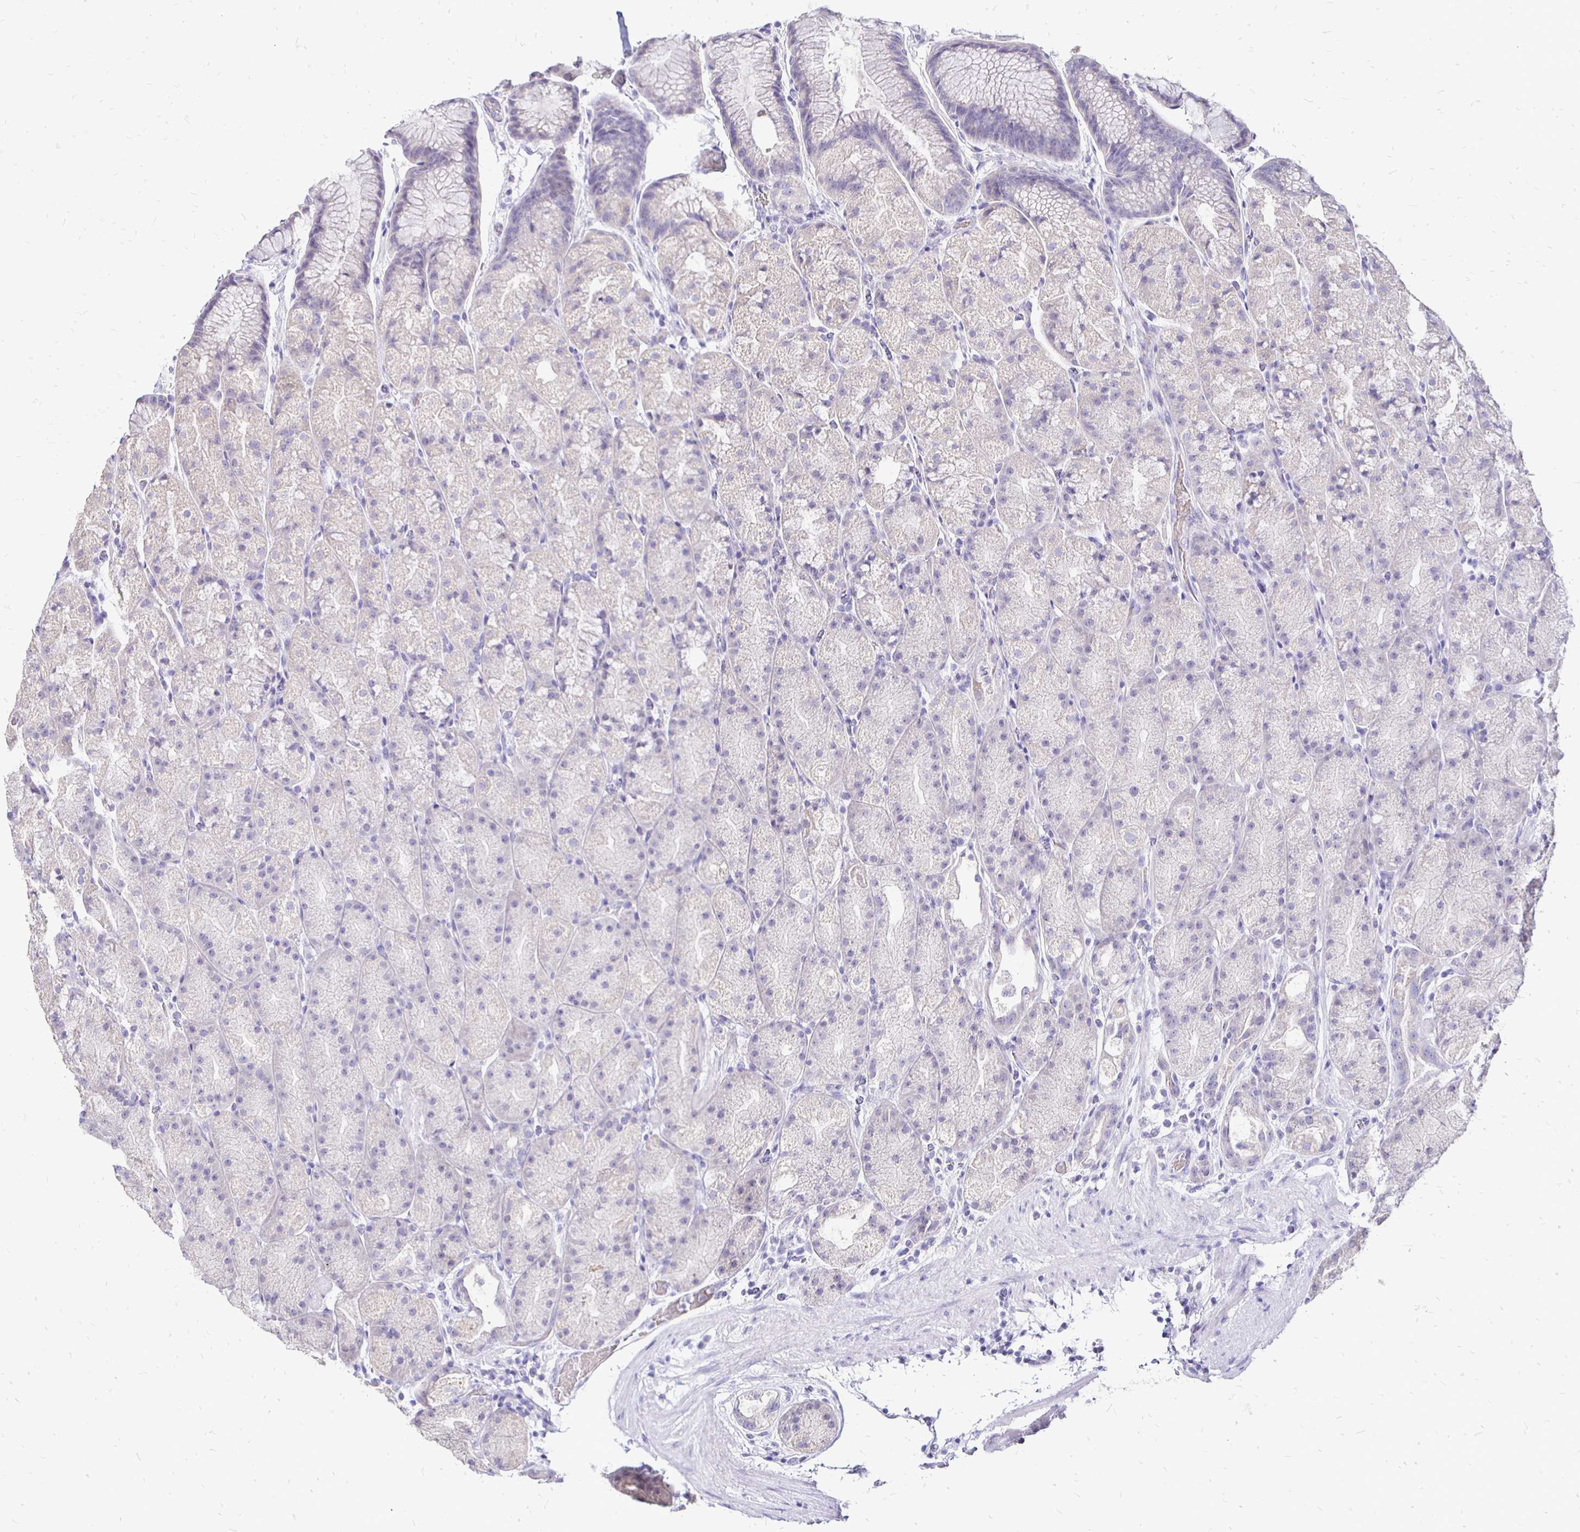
{"staining": {"intensity": "negative", "quantity": "none", "location": "none"}, "tissue": "stomach", "cell_type": "Glandular cells", "image_type": "normal", "snomed": [{"axis": "morphology", "description": "Normal tissue, NOS"}, {"axis": "topography", "description": "Stomach, upper"}, {"axis": "topography", "description": "Stomach"}], "caption": "The IHC photomicrograph has no significant expression in glandular cells of stomach. The staining was performed using DAB to visualize the protein expression in brown, while the nuclei were stained in blue with hematoxylin (Magnification: 20x).", "gene": "IRGC", "patient": {"sex": "male", "age": 48}}